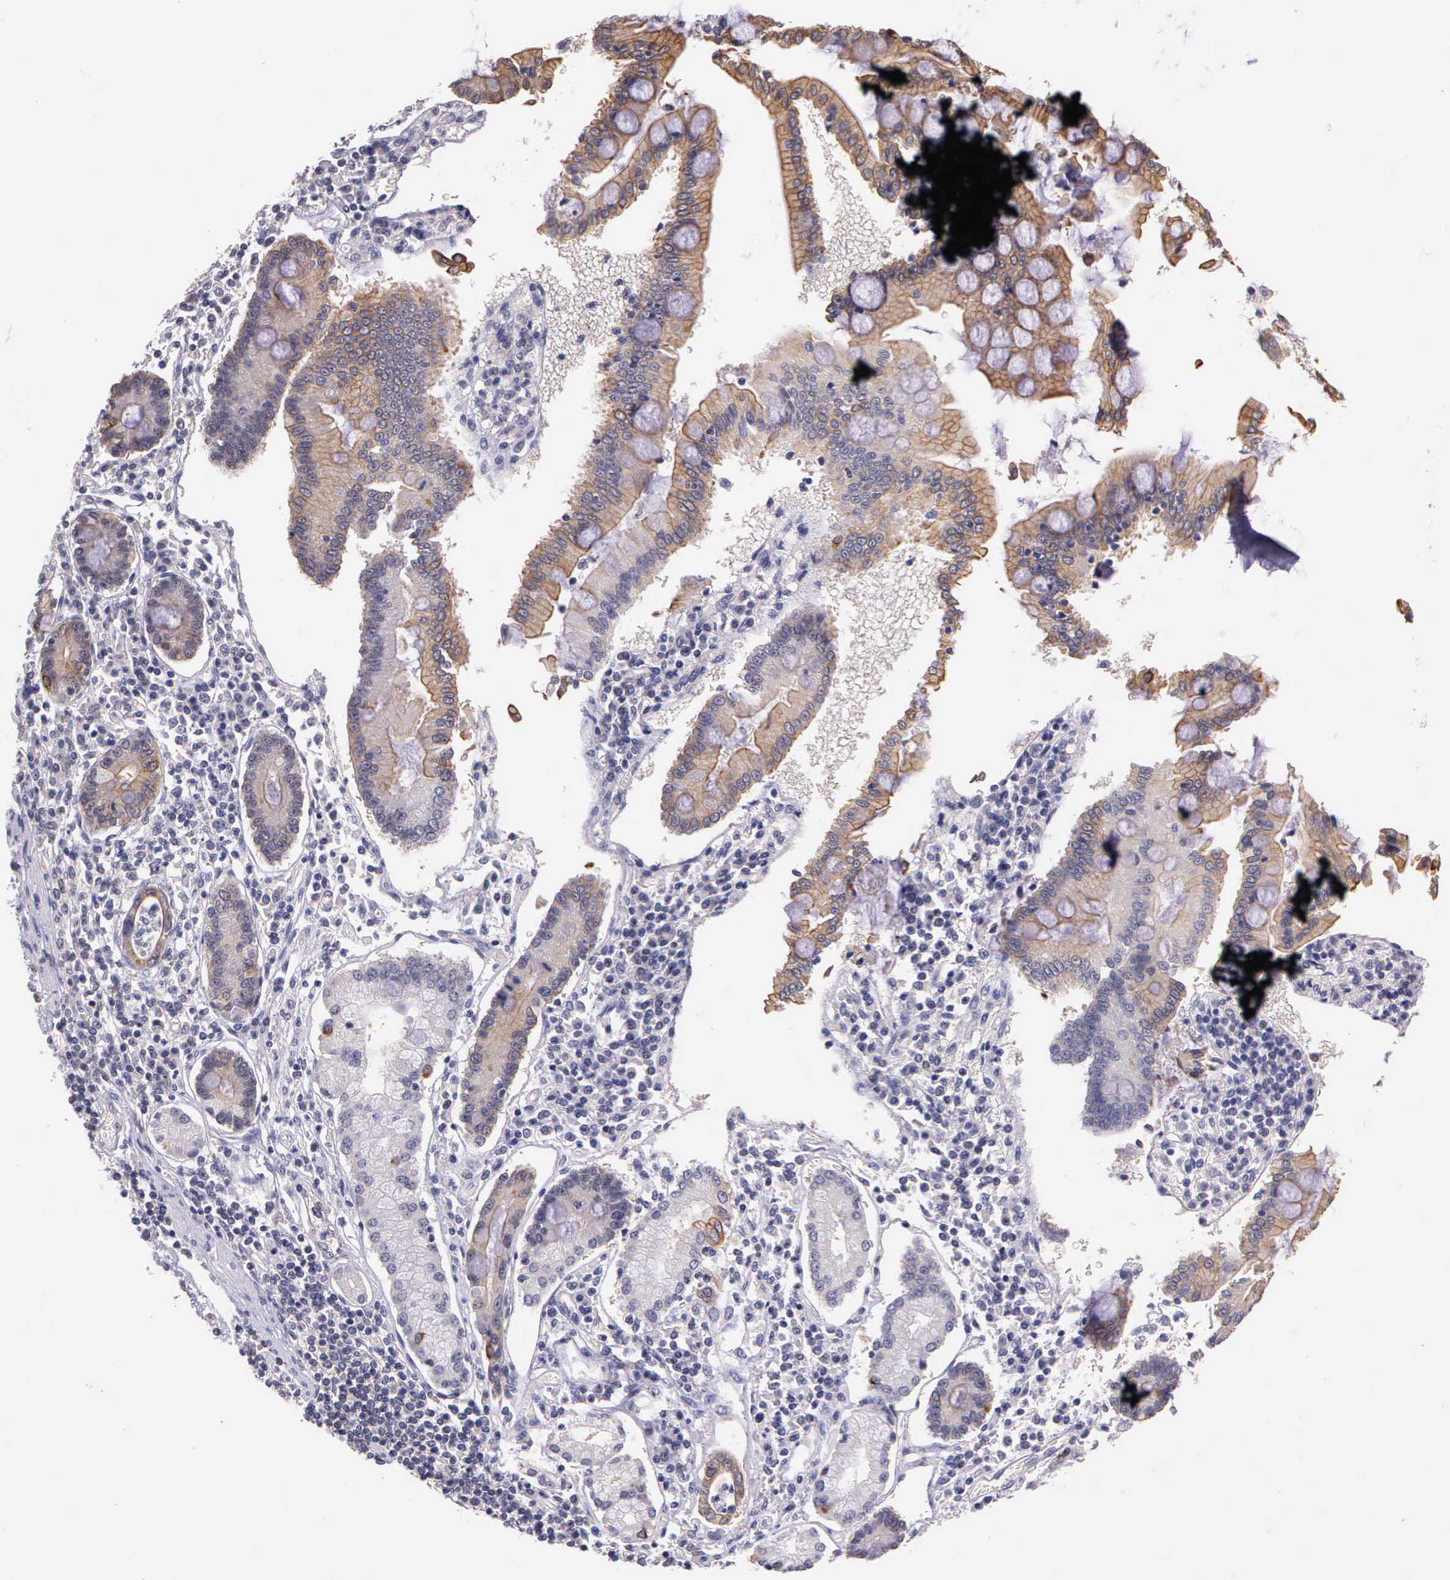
{"staining": {"intensity": "weak", "quantity": ">75%", "location": "cytoplasmic/membranous"}, "tissue": "pancreatic cancer", "cell_type": "Tumor cells", "image_type": "cancer", "snomed": [{"axis": "morphology", "description": "Adenocarcinoma, NOS"}, {"axis": "topography", "description": "Pancreas"}], "caption": "Human pancreatic cancer stained with a protein marker reveals weak staining in tumor cells.", "gene": "IGBP1", "patient": {"sex": "female", "age": 57}}